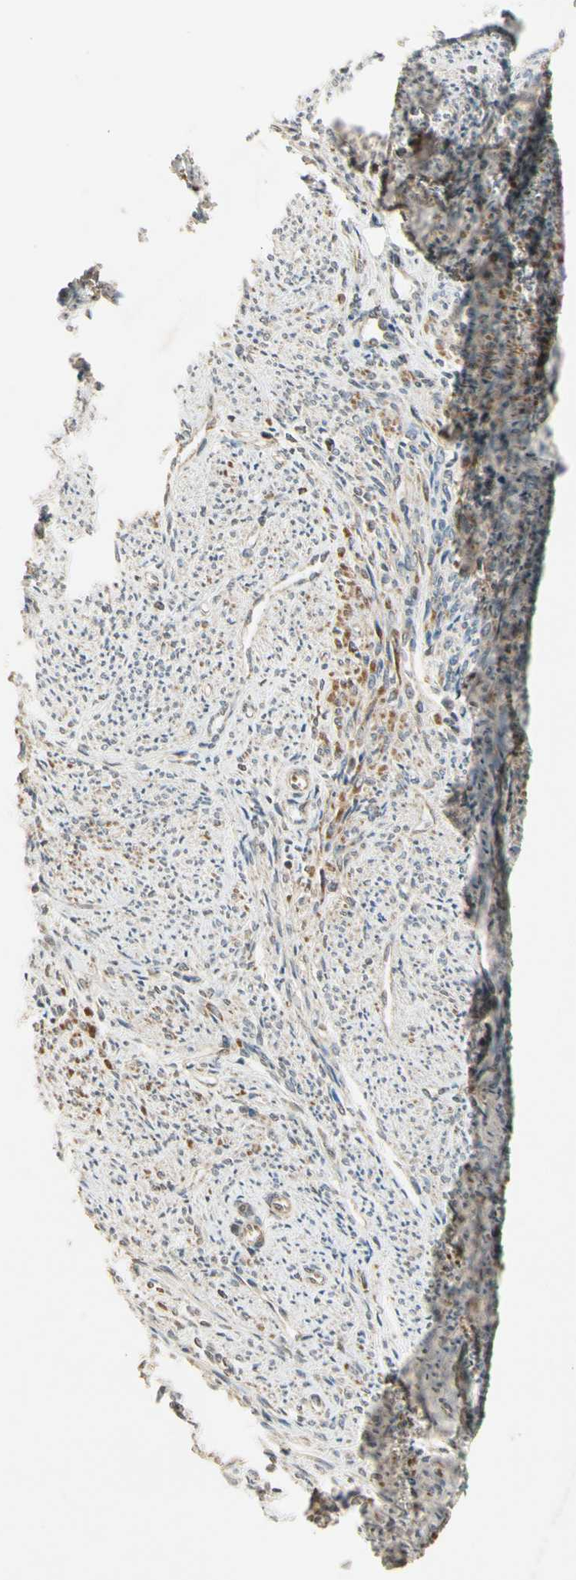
{"staining": {"intensity": "weak", "quantity": ">75%", "location": "cytoplasmic/membranous"}, "tissue": "smooth muscle", "cell_type": "Smooth muscle cells", "image_type": "normal", "snomed": [{"axis": "morphology", "description": "Normal tissue, NOS"}, {"axis": "topography", "description": "Smooth muscle"}], "caption": "The histopathology image demonstrates a brown stain indicating the presence of a protein in the cytoplasmic/membranous of smooth muscle cells in smooth muscle. Using DAB (3,3'-diaminobenzidine) (brown) and hematoxylin (blue) stains, captured at high magnification using brightfield microscopy.", "gene": "PRDX5", "patient": {"sex": "female", "age": 65}}